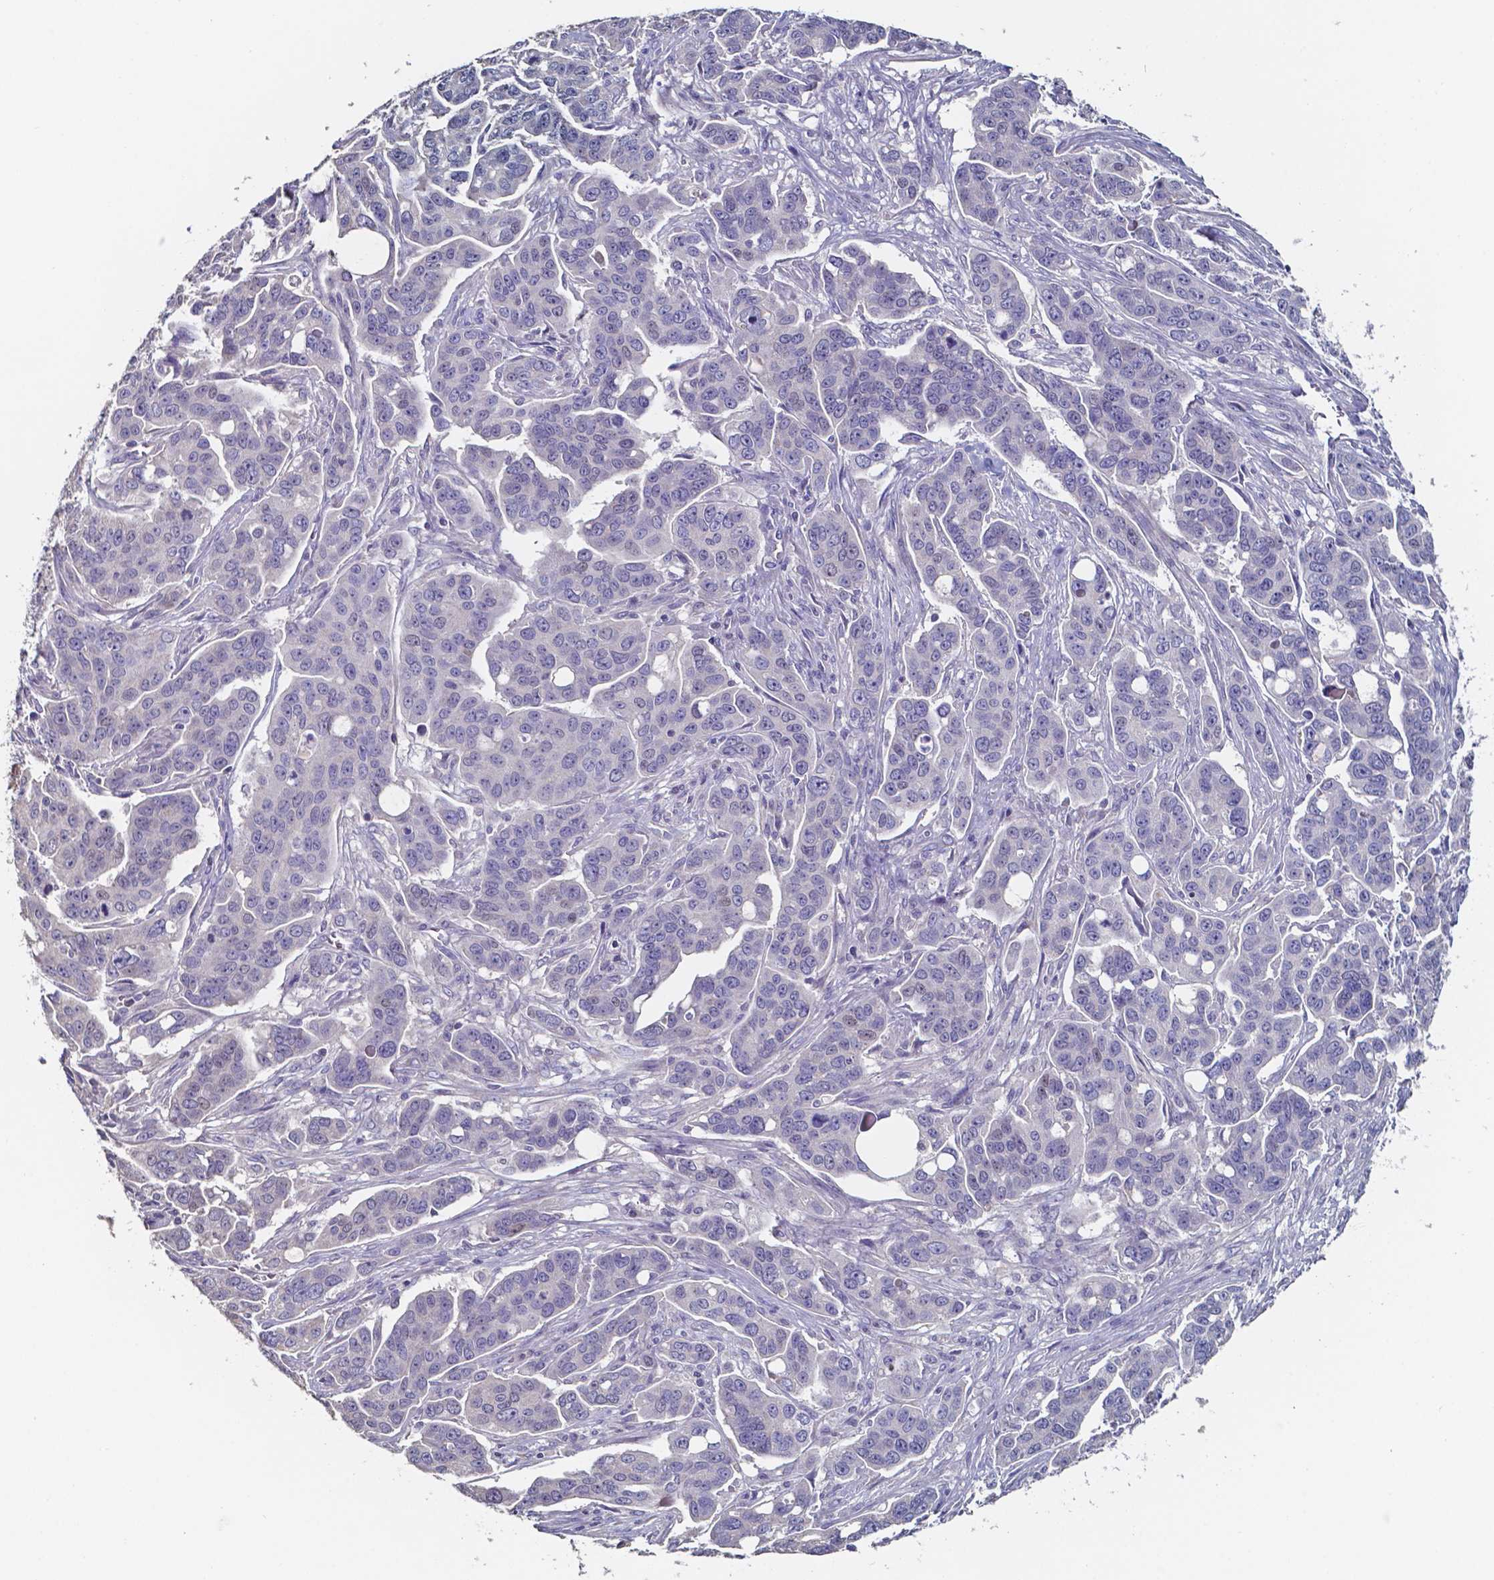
{"staining": {"intensity": "negative", "quantity": "none", "location": "none"}, "tissue": "ovarian cancer", "cell_type": "Tumor cells", "image_type": "cancer", "snomed": [{"axis": "morphology", "description": "Carcinoma, endometroid"}, {"axis": "topography", "description": "Ovary"}], "caption": "IHC of human ovarian endometroid carcinoma demonstrates no staining in tumor cells.", "gene": "FOXJ1", "patient": {"sex": "female", "age": 78}}